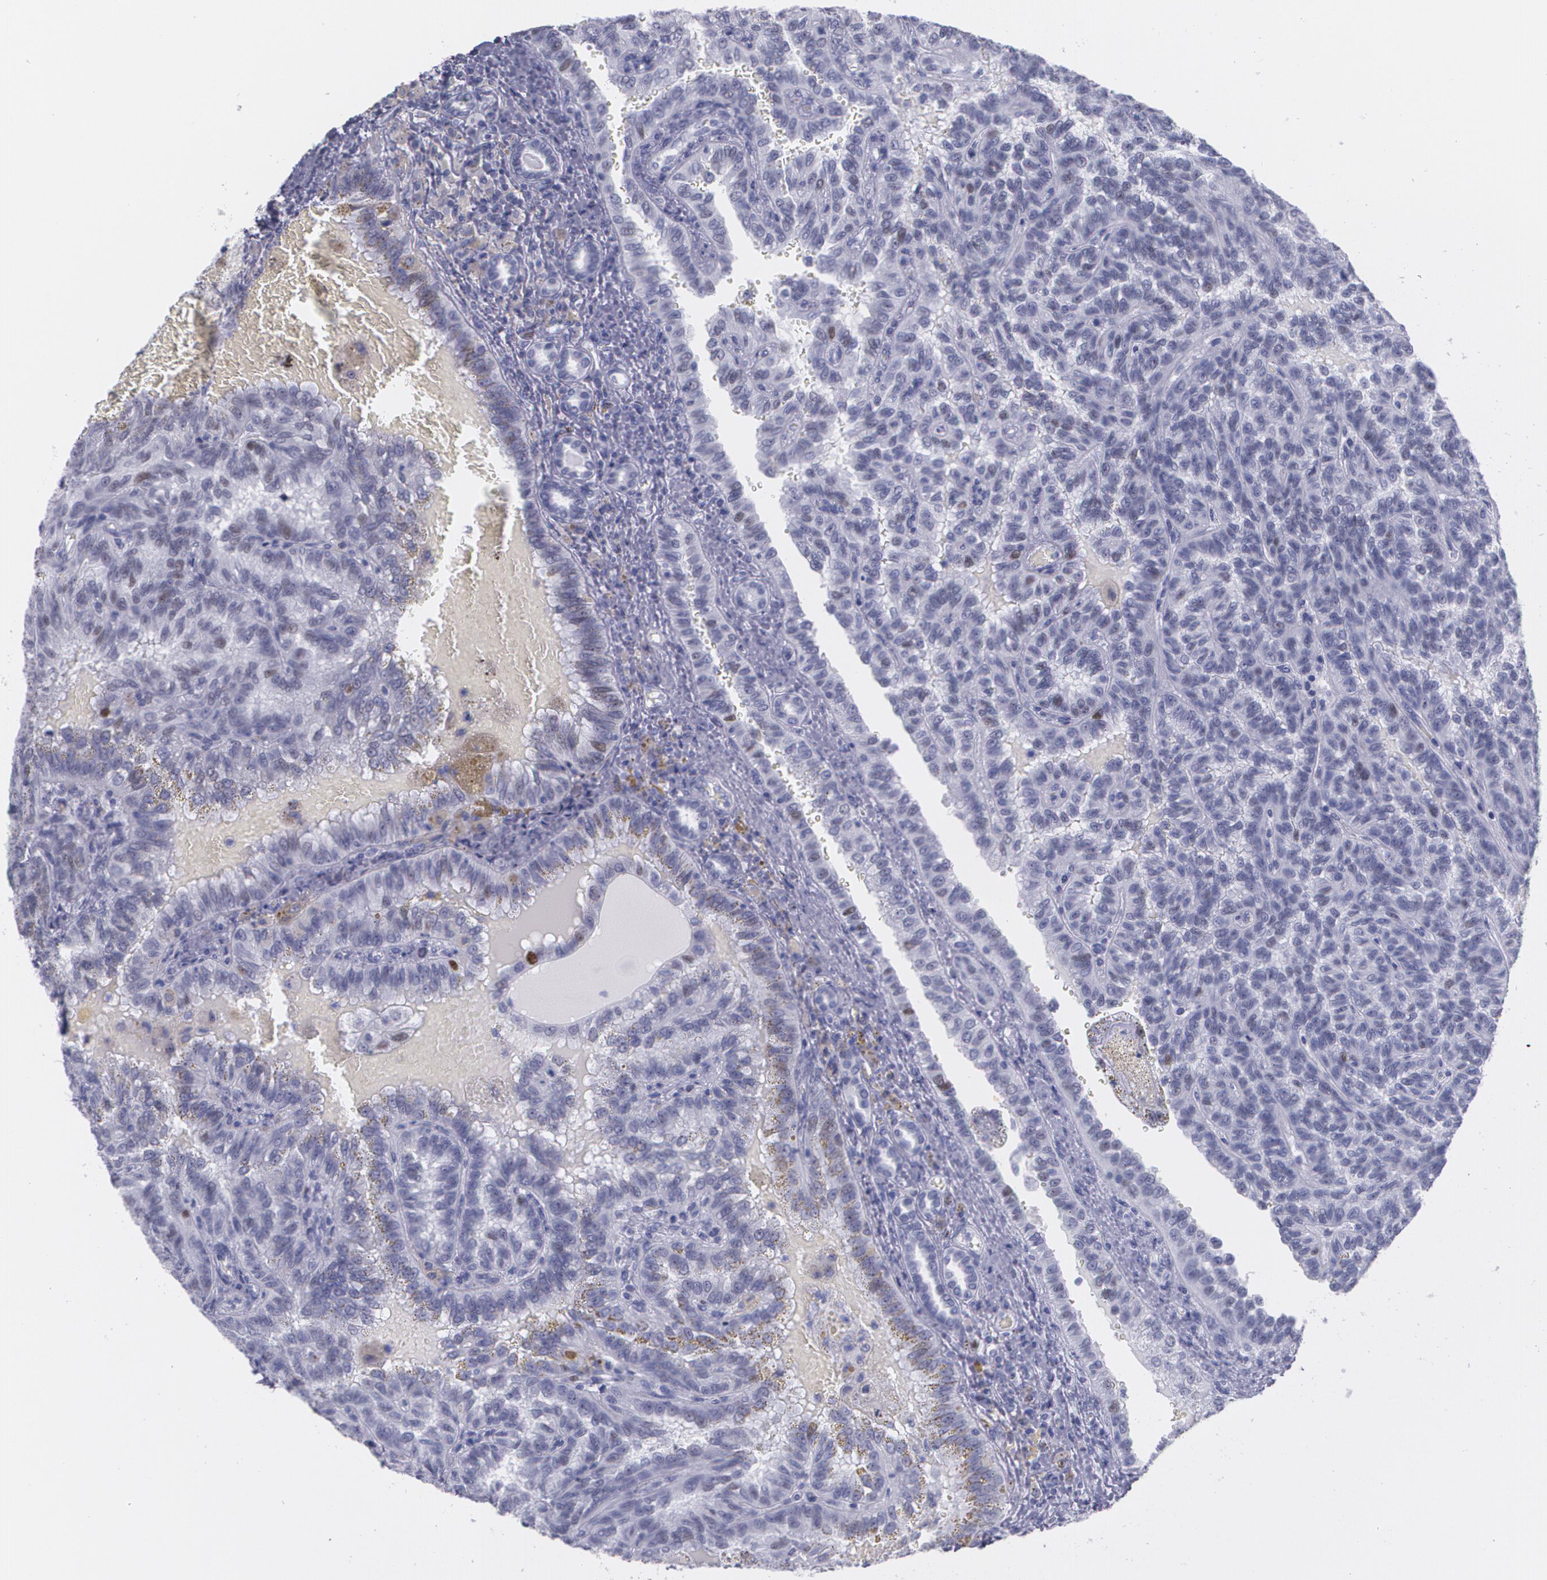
{"staining": {"intensity": "weak", "quantity": "<25%", "location": "nuclear"}, "tissue": "renal cancer", "cell_type": "Tumor cells", "image_type": "cancer", "snomed": [{"axis": "morphology", "description": "Inflammation, NOS"}, {"axis": "morphology", "description": "Adenocarcinoma, NOS"}, {"axis": "topography", "description": "Kidney"}], "caption": "This is a histopathology image of IHC staining of adenocarcinoma (renal), which shows no positivity in tumor cells. The staining was performed using DAB to visualize the protein expression in brown, while the nuclei were stained in blue with hematoxylin (Magnification: 20x).", "gene": "TP53", "patient": {"sex": "male", "age": 68}}